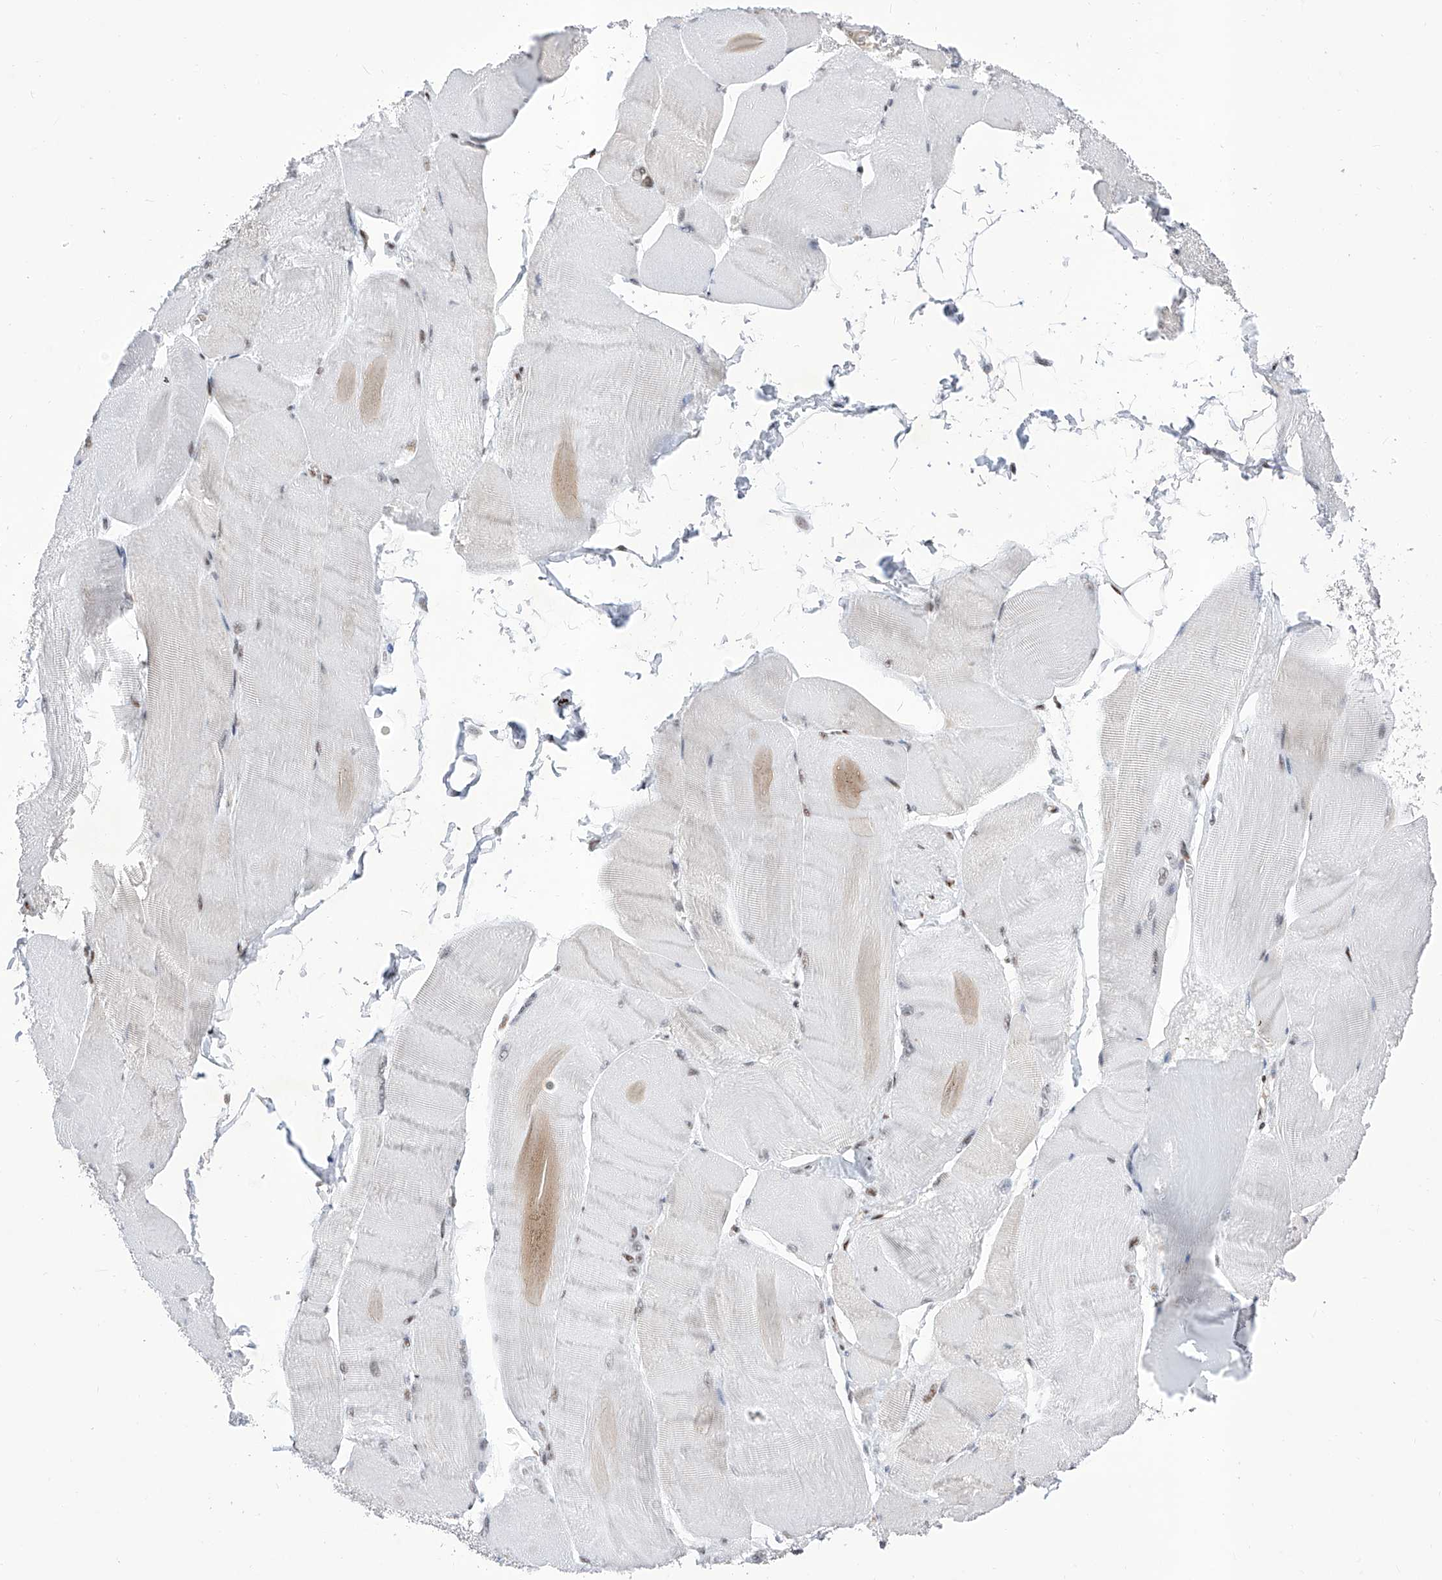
{"staining": {"intensity": "moderate", "quantity": "<25%", "location": "nuclear"}, "tissue": "skeletal muscle", "cell_type": "Myocytes", "image_type": "normal", "snomed": [{"axis": "morphology", "description": "Normal tissue, NOS"}, {"axis": "morphology", "description": "Basal cell carcinoma"}, {"axis": "topography", "description": "Skeletal muscle"}], "caption": "Skeletal muscle stained with immunohistochemistry exhibits moderate nuclear expression in approximately <25% of myocytes.", "gene": "ATN1", "patient": {"sex": "female", "age": 64}}